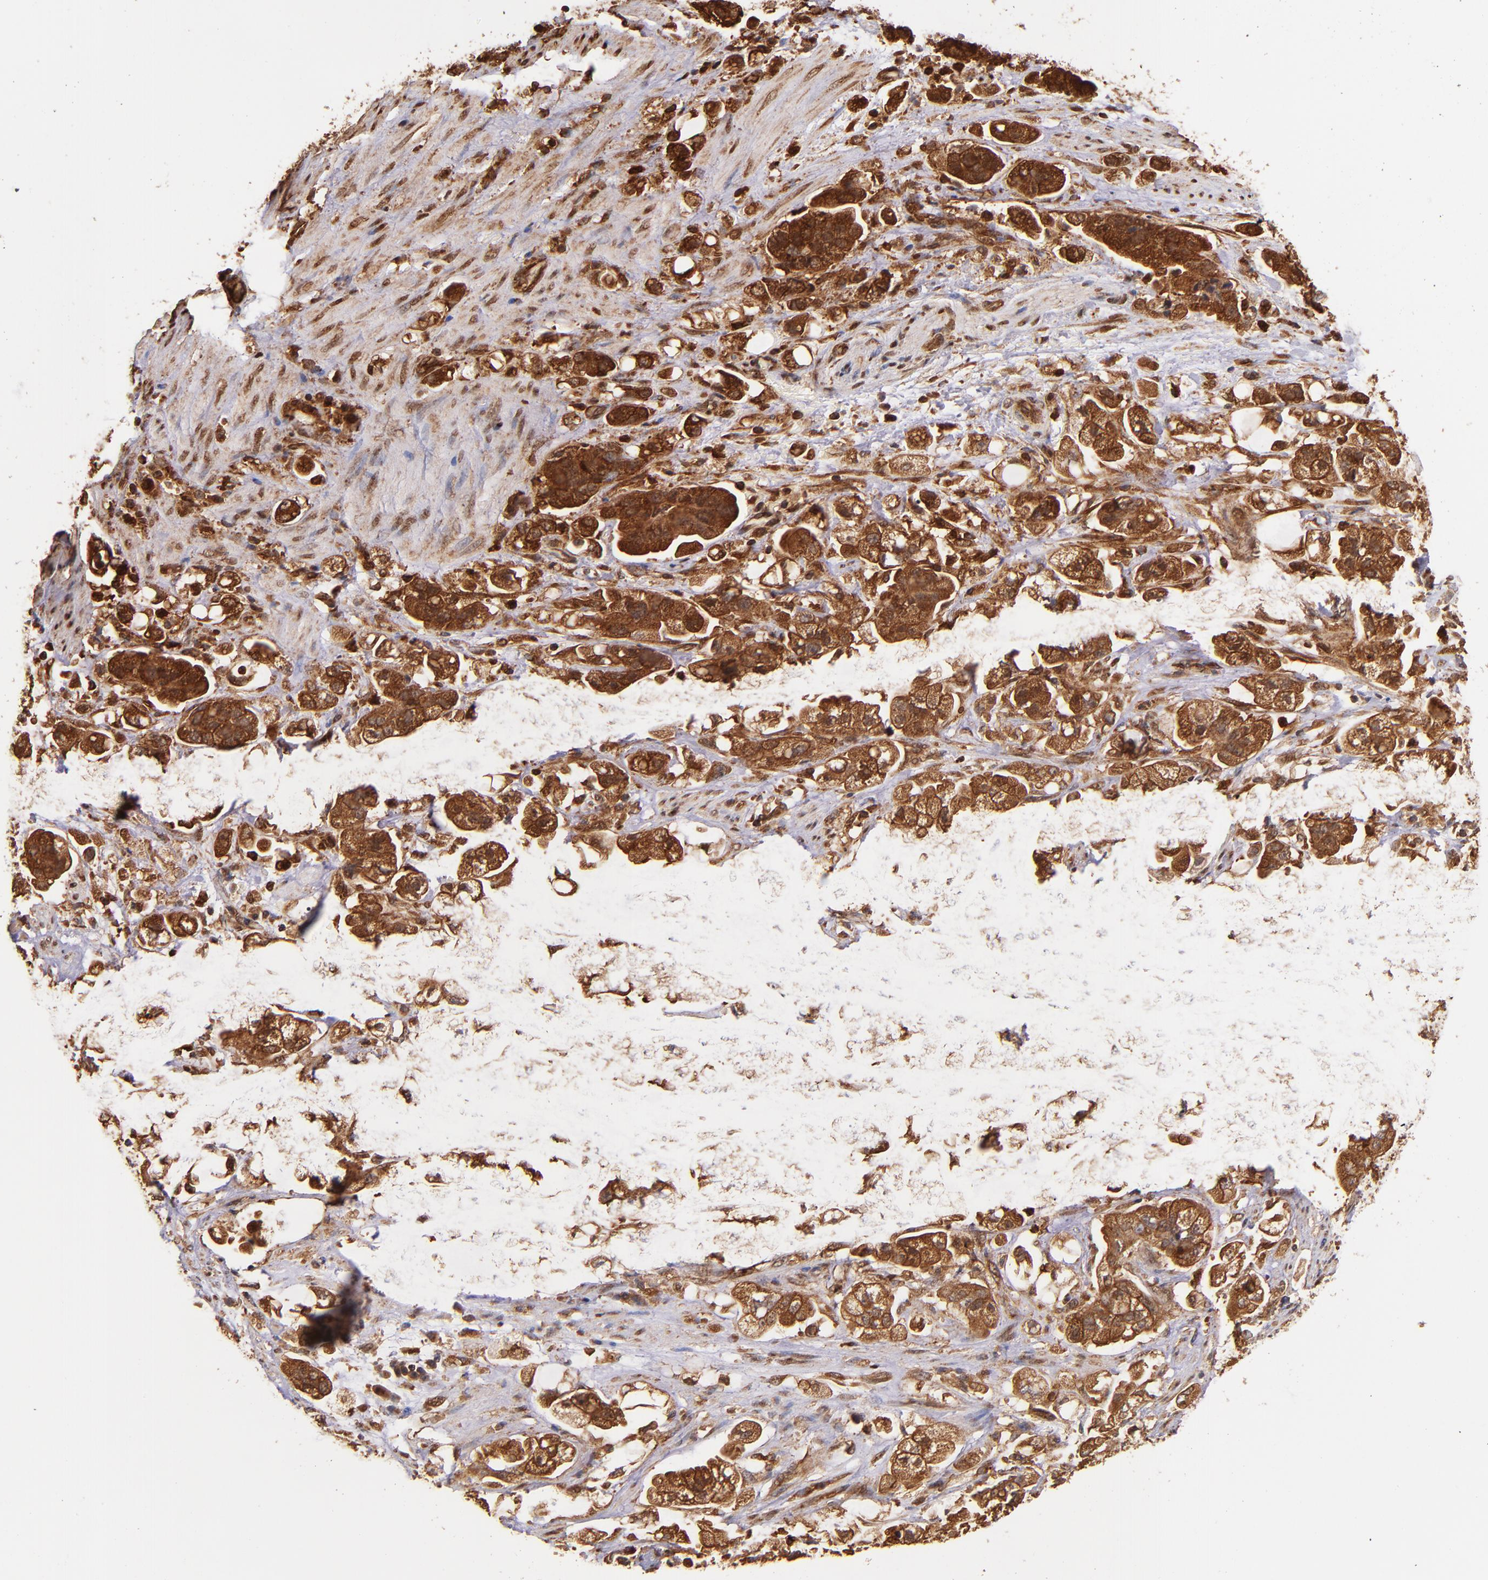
{"staining": {"intensity": "strong", "quantity": ">75%", "location": "cytoplasmic/membranous"}, "tissue": "stomach cancer", "cell_type": "Tumor cells", "image_type": "cancer", "snomed": [{"axis": "morphology", "description": "Adenocarcinoma, NOS"}, {"axis": "topography", "description": "Stomach"}], "caption": "A high-resolution micrograph shows IHC staining of adenocarcinoma (stomach), which reveals strong cytoplasmic/membranous expression in about >75% of tumor cells. The protein of interest is stained brown, and the nuclei are stained in blue (DAB IHC with brightfield microscopy, high magnification).", "gene": "STX8", "patient": {"sex": "male", "age": 62}}